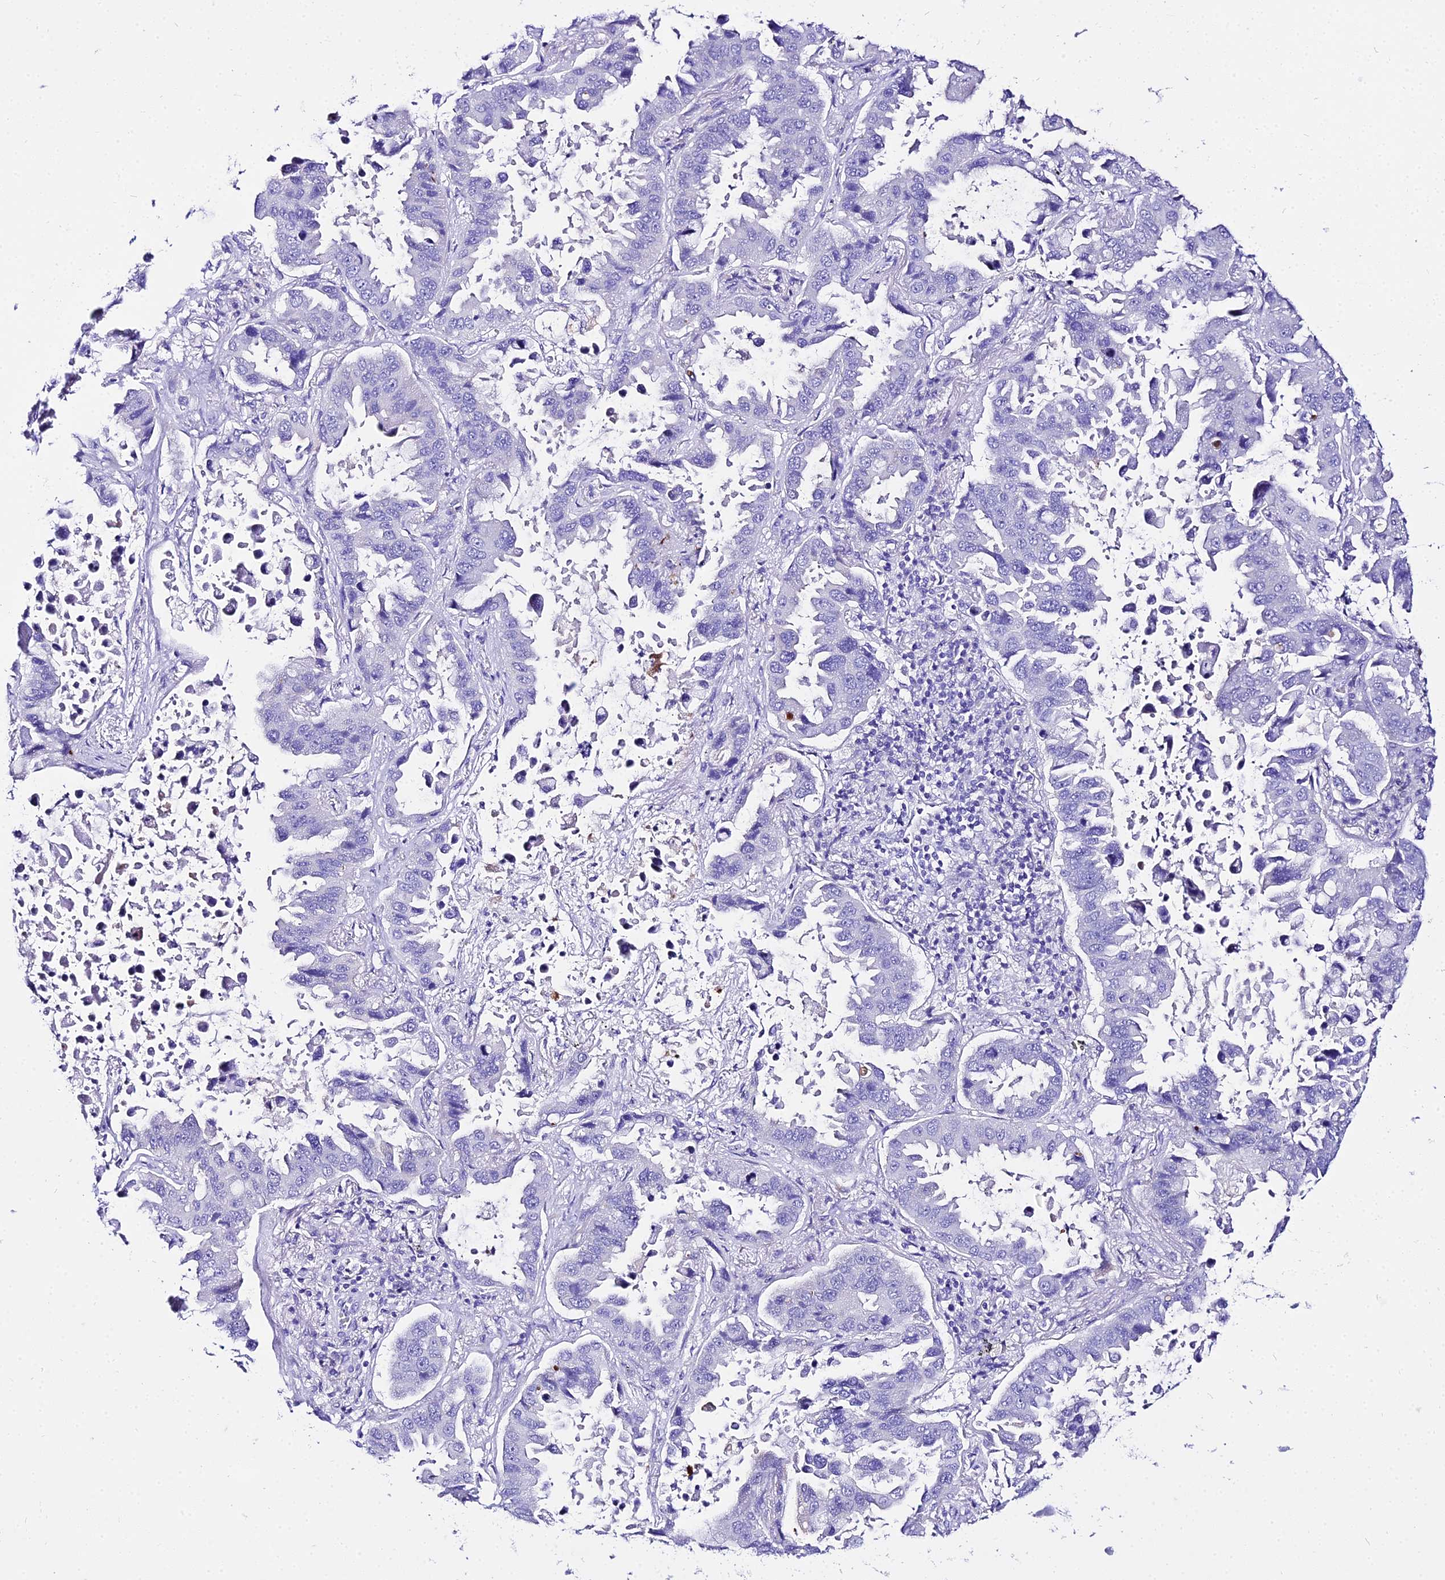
{"staining": {"intensity": "negative", "quantity": "none", "location": "none"}, "tissue": "lung cancer", "cell_type": "Tumor cells", "image_type": "cancer", "snomed": [{"axis": "morphology", "description": "Adenocarcinoma, NOS"}, {"axis": "topography", "description": "Lung"}], "caption": "Immunohistochemistry of lung adenocarcinoma reveals no positivity in tumor cells.", "gene": "TUBA3D", "patient": {"sex": "male", "age": 64}}